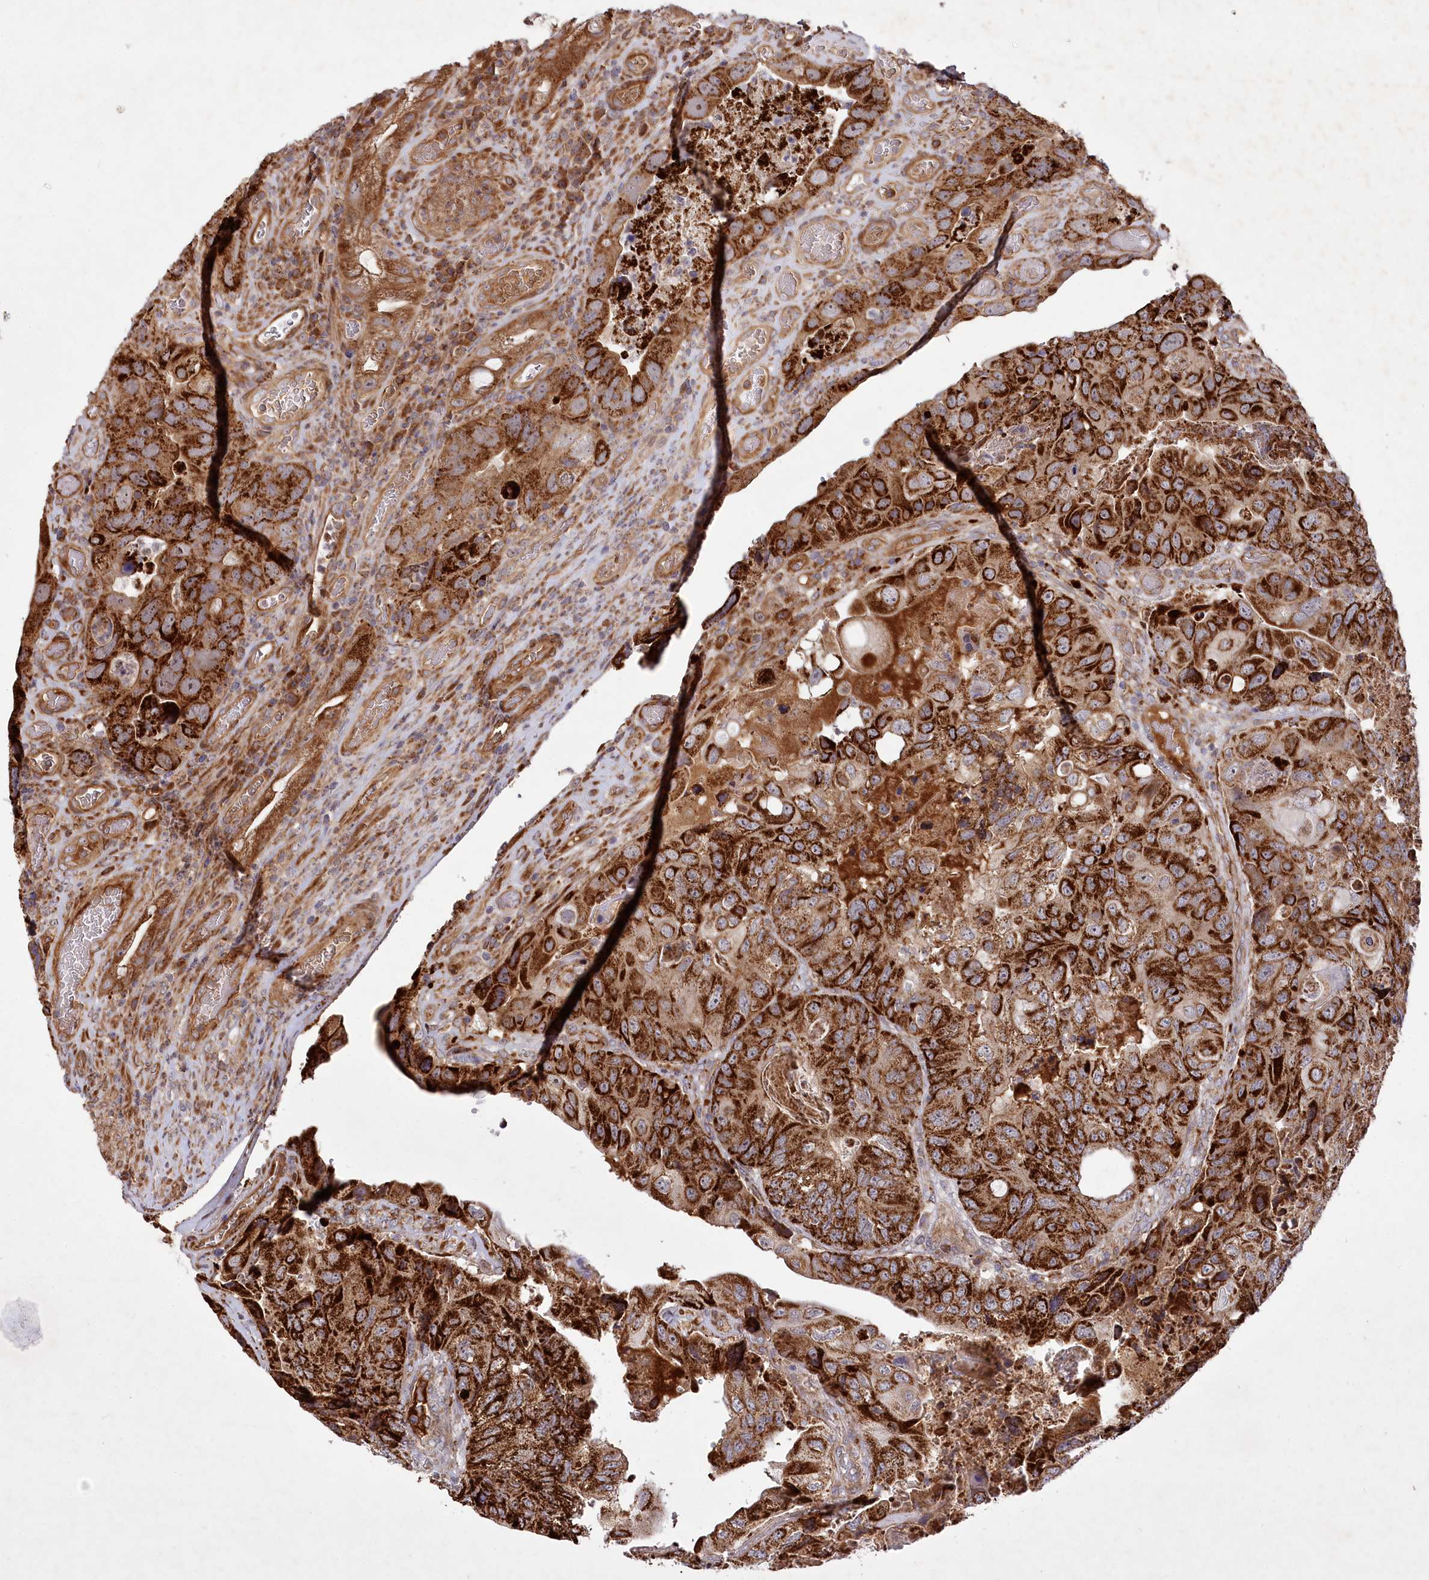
{"staining": {"intensity": "strong", "quantity": ">75%", "location": "cytoplasmic/membranous"}, "tissue": "colorectal cancer", "cell_type": "Tumor cells", "image_type": "cancer", "snomed": [{"axis": "morphology", "description": "Adenocarcinoma, NOS"}, {"axis": "topography", "description": "Rectum"}], "caption": "A brown stain shows strong cytoplasmic/membranous positivity of a protein in colorectal cancer (adenocarcinoma) tumor cells. (DAB = brown stain, brightfield microscopy at high magnification).", "gene": "PSTK", "patient": {"sex": "male", "age": 63}}